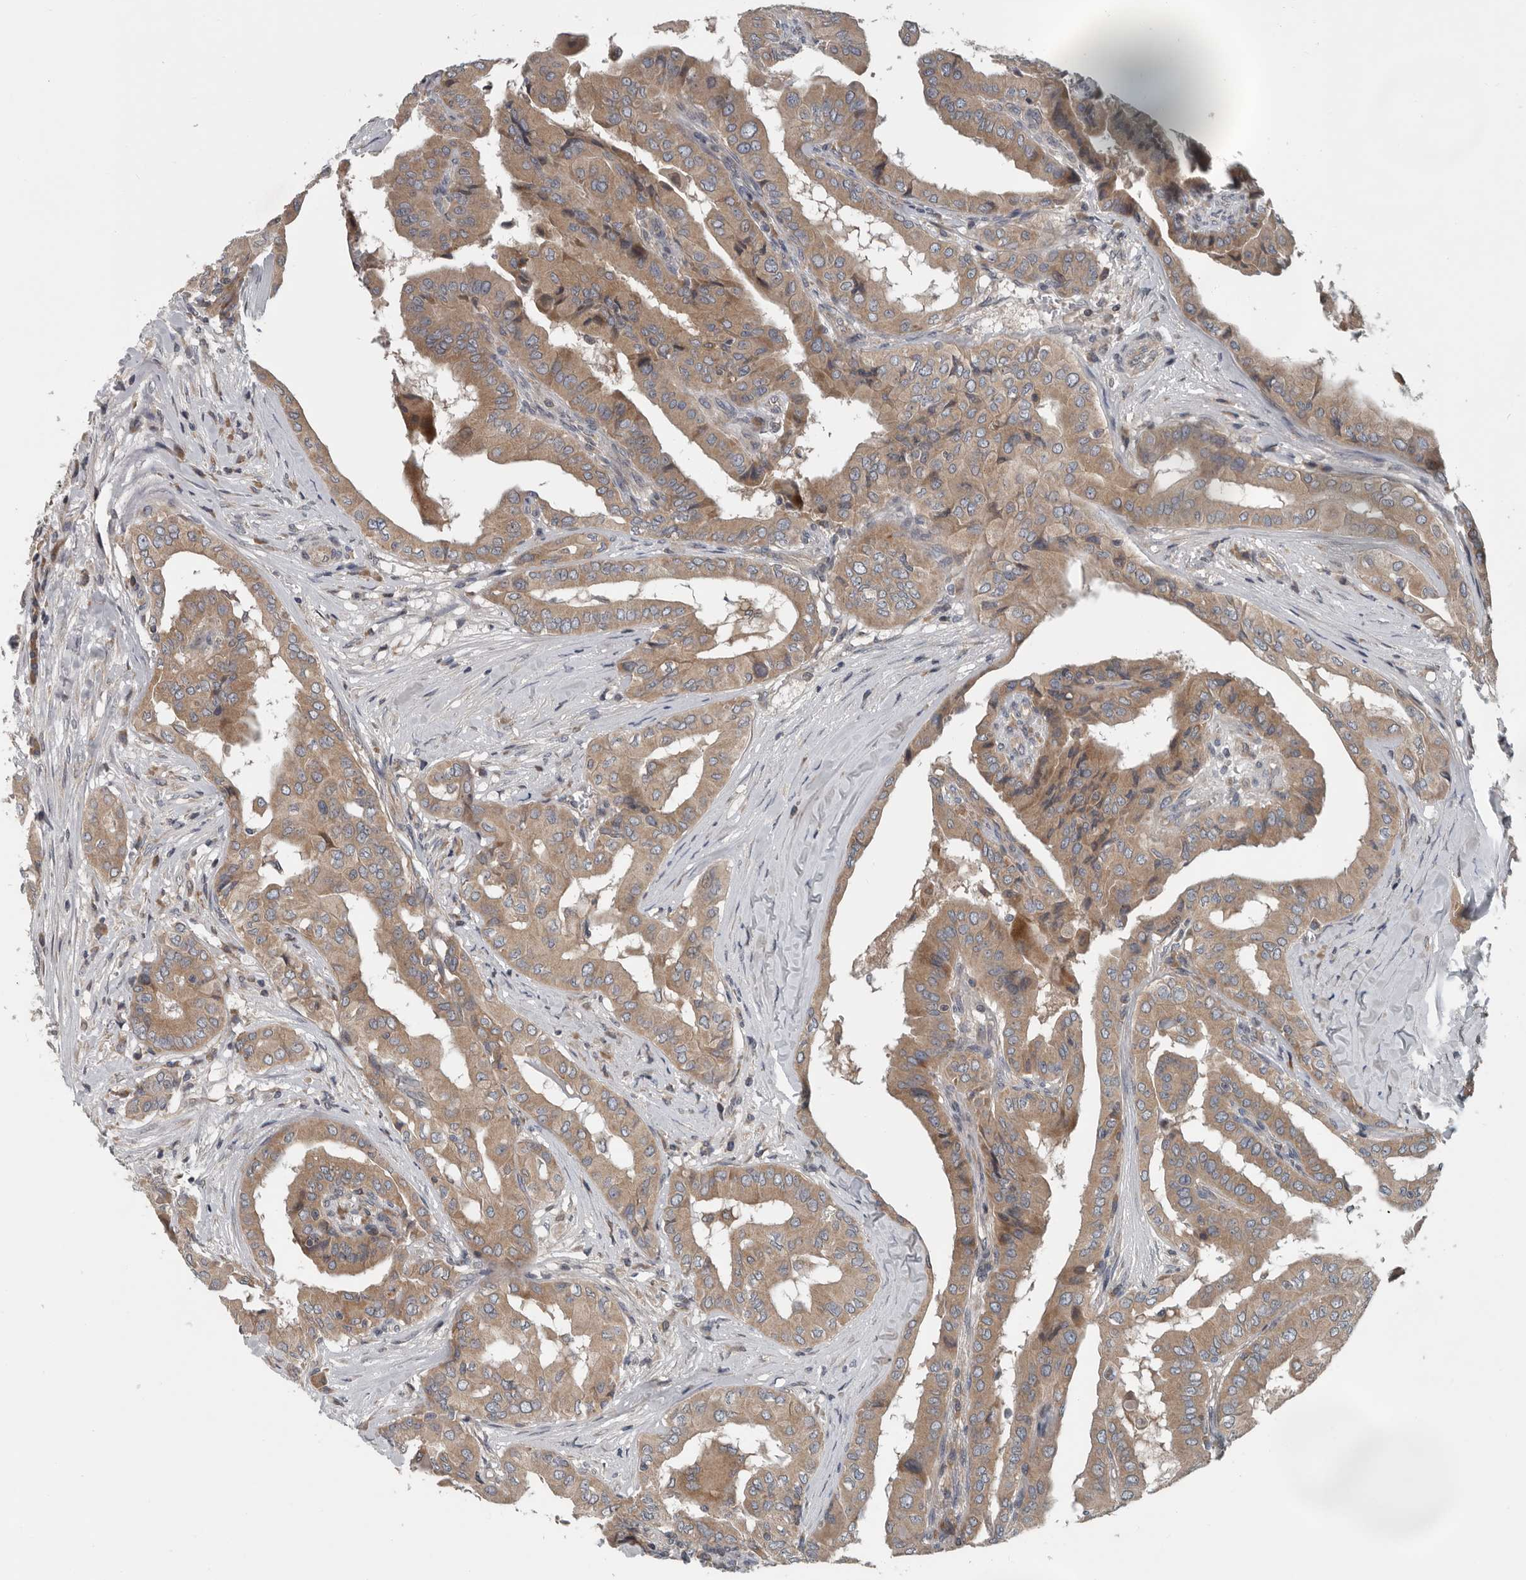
{"staining": {"intensity": "moderate", "quantity": ">75%", "location": "cytoplasmic/membranous"}, "tissue": "thyroid cancer", "cell_type": "Tumor cells", "image_type": "cancer", "snomed": [{"axis": "morphology", "description": "Papillary adenocarcinoma, NOS"}, {"axis": "topography", "description": "Thyroid gland"}], "caption": "Moderate cytoplasmic/membranous positivity for a protein is seen in approximately >75% of tumor cells of thyroid papillary adenocarcinoma using immunohistochemistry (IHC).", "gene": "TMEM199", "patient": {"sex": "male", "age": 33}}